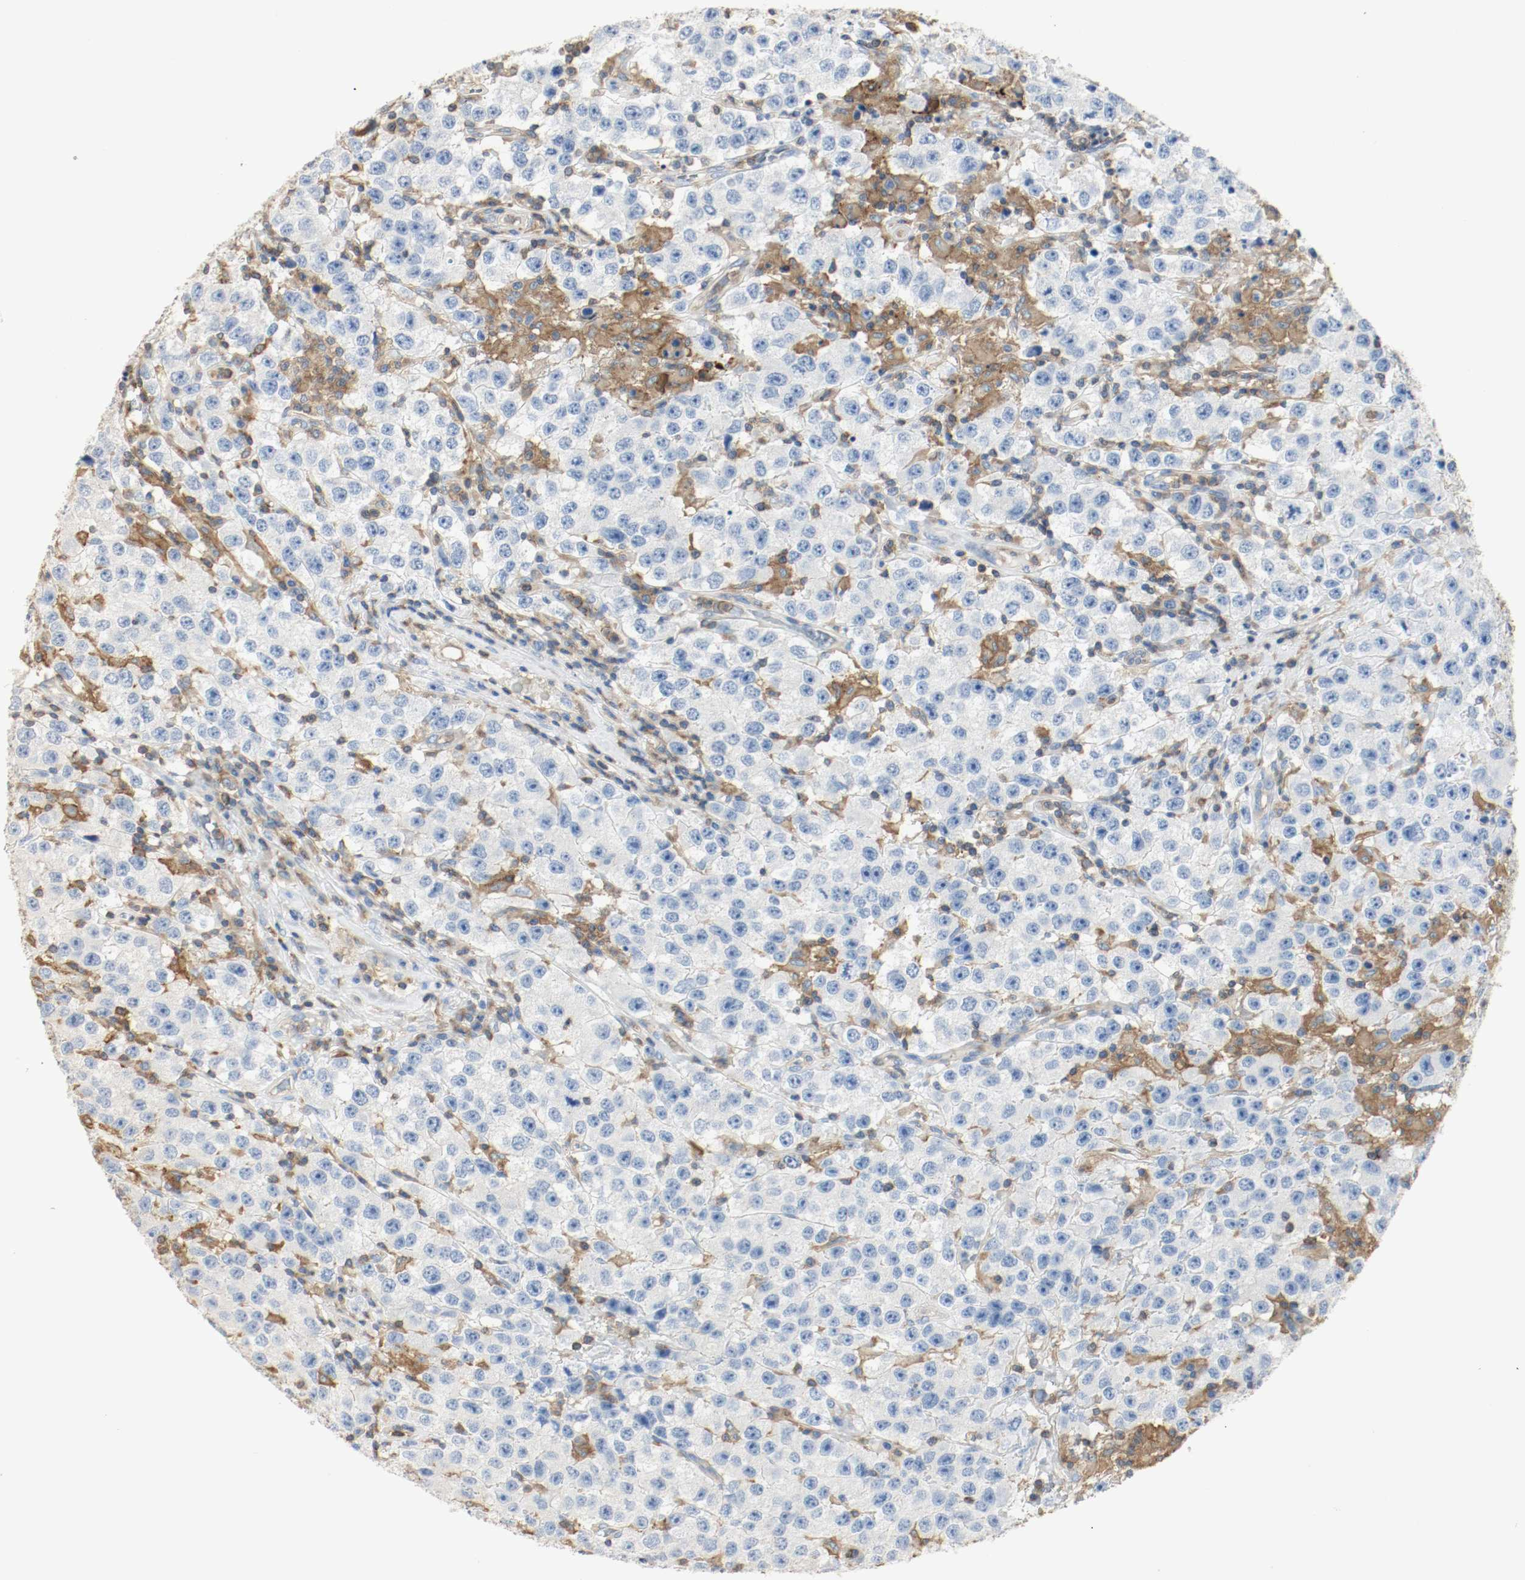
{"staining": {"intensity": "negative", "quantity": "none", "location": "none"}, "tissue": "testis cancer", "cell_type": "Tumor cells", "image_type": "cancer", "snomed": [{"axis": "morphology", "description": "Seminoma, NOS"}, {"axis": "topography", "description": "Testis"}], "caption": "Immunohistochemistry micrograph of human testis cancer stained for a protein (brown), which exhibits no staining in tumor cells.", "gene": "ARPC1B", "patient": {"sex": "male", "age": 52}}